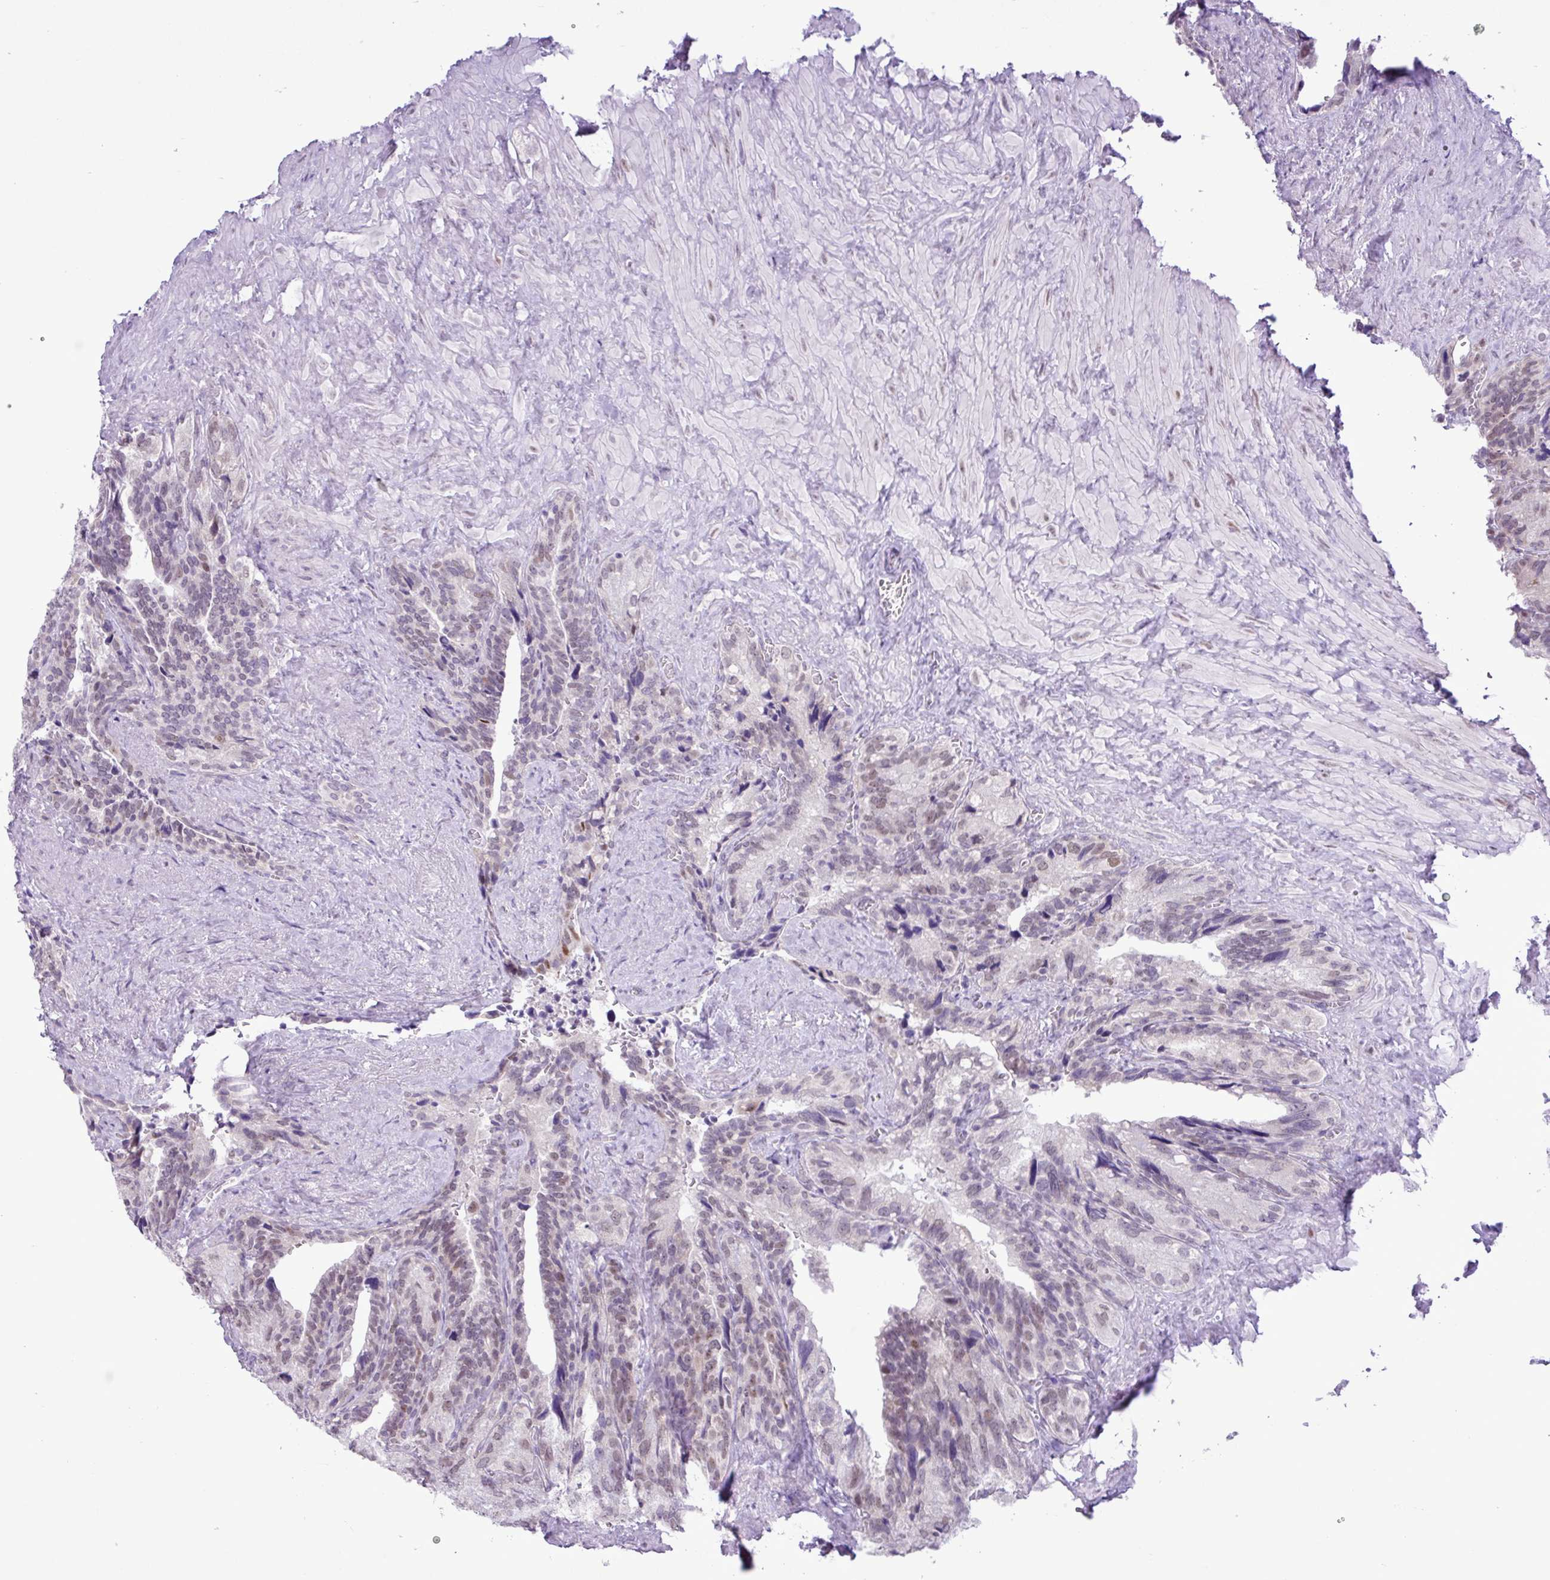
{"staining": {"intensity": "weak", "quantity": "<25%", "location": "nuclear"}, "tissue": "seminal vesicle", "cell_type": "Glandular cells", "image_type": "normal", "snomed": [{"axis": "morphology", "description": "Normal tissue, NOS"}, {"axis": "topography", "description": "Seminal veicle"}], "caption": "High magnification brightfield microscopy of unremarkable seminal vesicle stained with DAB (3,3'-diaminobenzidine) (brown) and counterstained with hematoxylin (blue): glandular cells show no significant expression.", "gene": "ELOA2", "patient": {"sex": "male", "age": 68}}